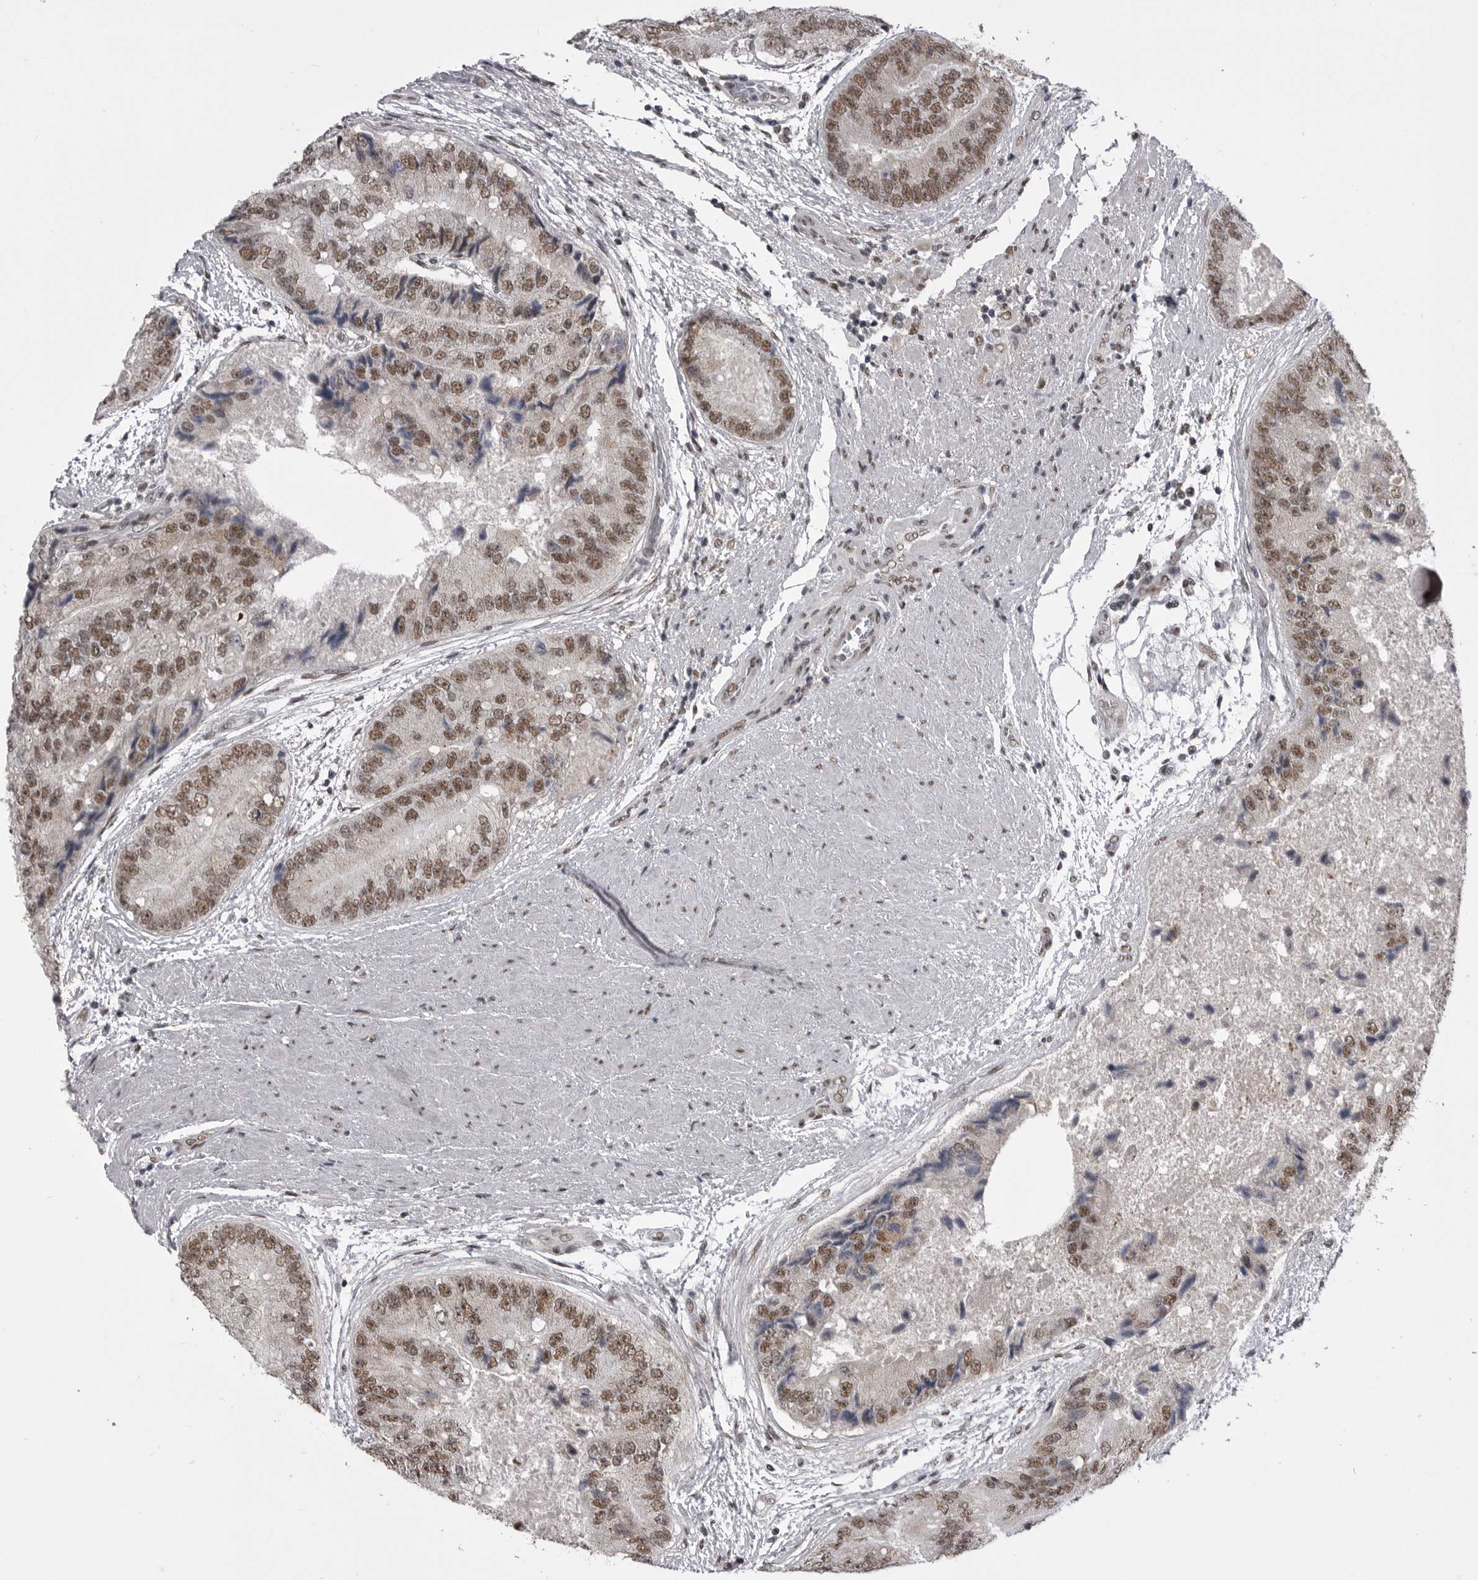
{"staining": {"intensity": "moderate", "quantity": ">75%", "location": "nuclear"}, "tissue": "prostate cancer", "cell_type": "Tumor cells", "image_type": "cancer", "snomed": [{"axis": "morphology", "description": "Adenocarcinoma, High grade"}, {"axis": "topography", "description": "Prostate"}], "caption": "Immunohistochemical staining of human high-grade adenocarcinoma (prostate) reveals moderate nuclear protein expression in approximately >75% of tumor cells.", "gene": "MEPCE", "patient": {"sex": "male", "age": 70}}